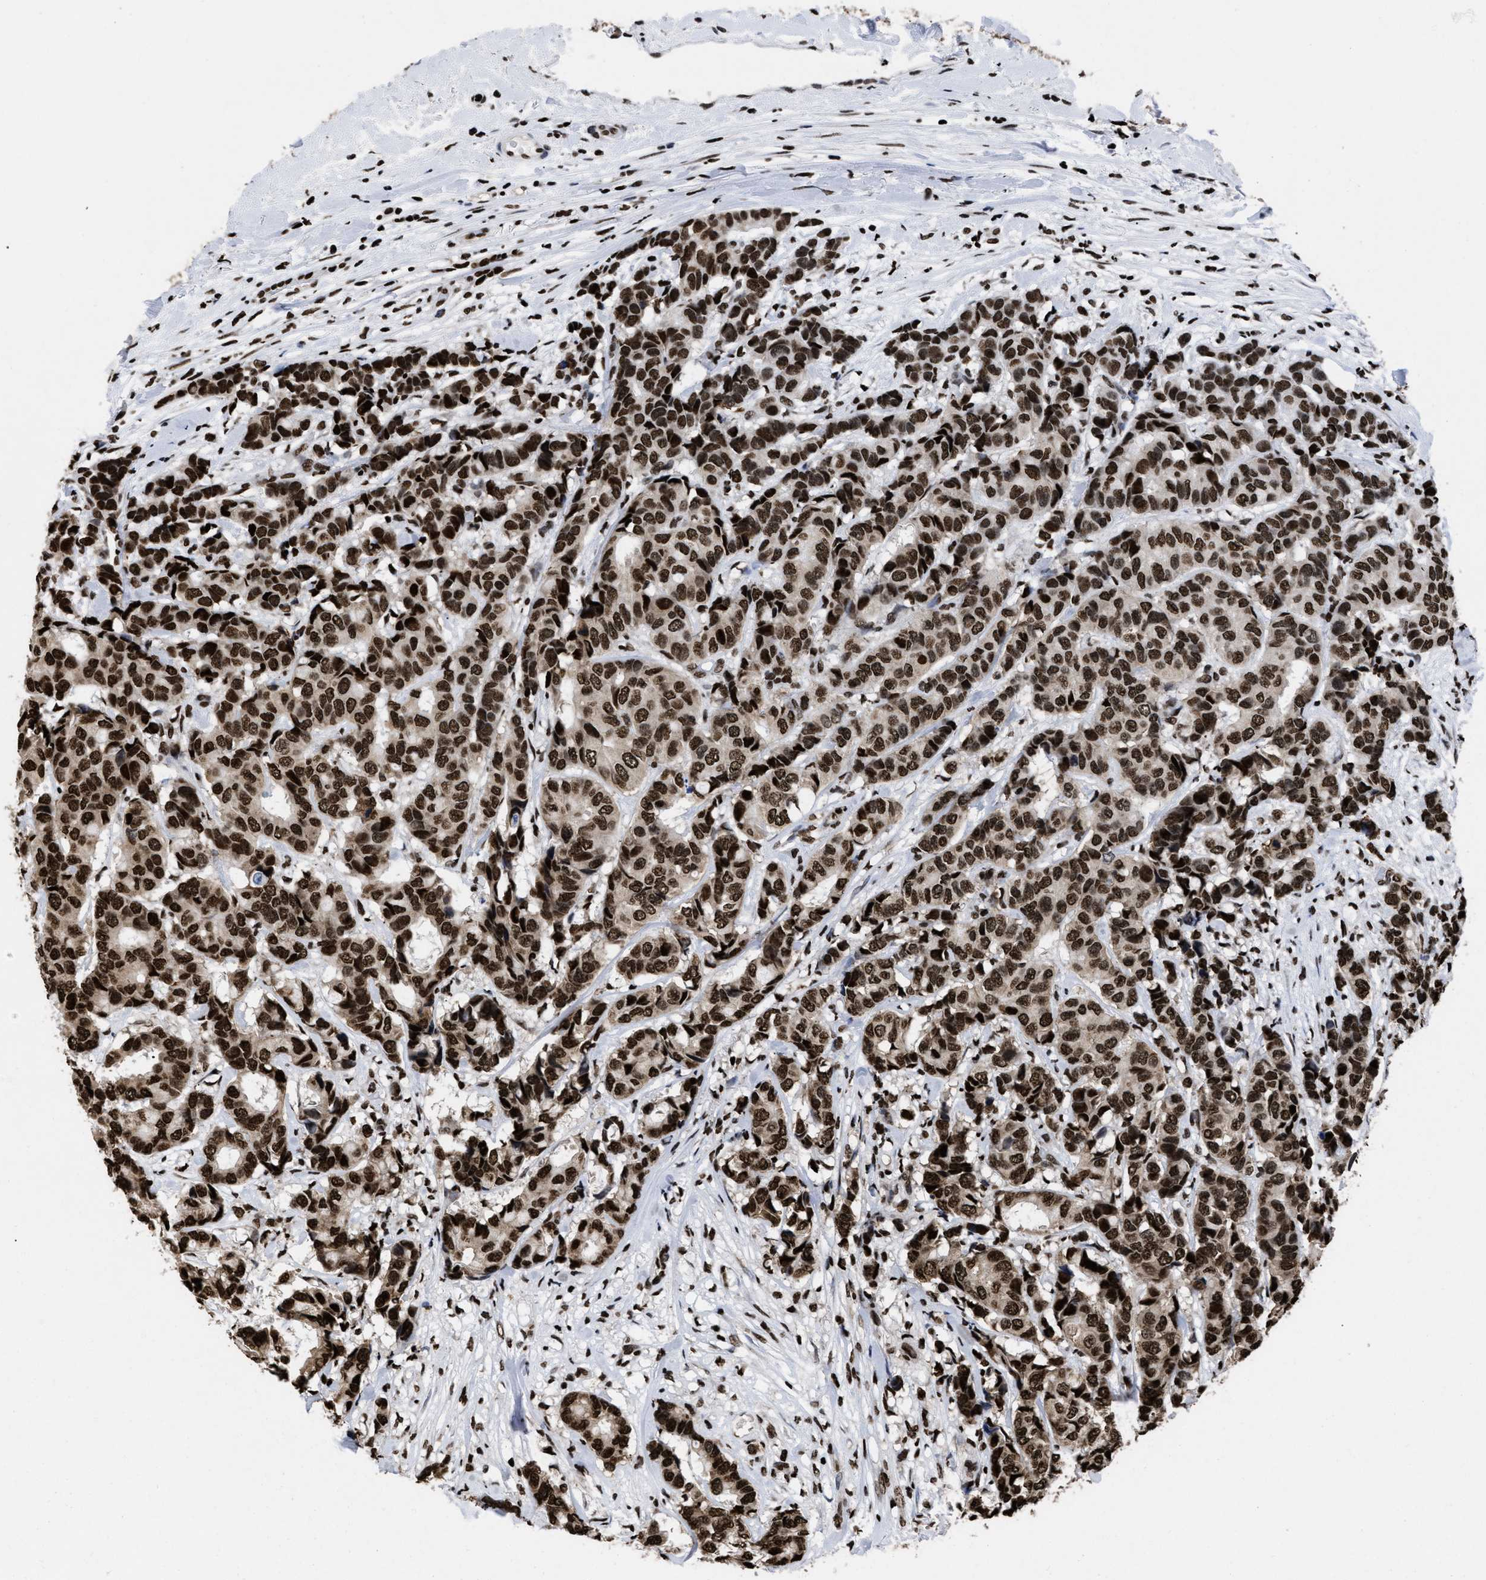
{"staining": {"intensity": "strong", "quantity": ">75%", "location": "nuclear"}, "tissue": "breast cancer", "cell_type": "Tumor cells", "image_type": "cancer", "snomed": [{"axis": "morphology", "description": "Duct carcinoma"}, {"axis": "topography", "description": "Breast"}], "caption": "High-power microscopy captured an IHC photomicrograph of breast cancer, revealing strong nuclear positivity in approximately >75% of tumor cells.", "gene": "CALHM3", "patient": {"sex": "female", "age": 87}}